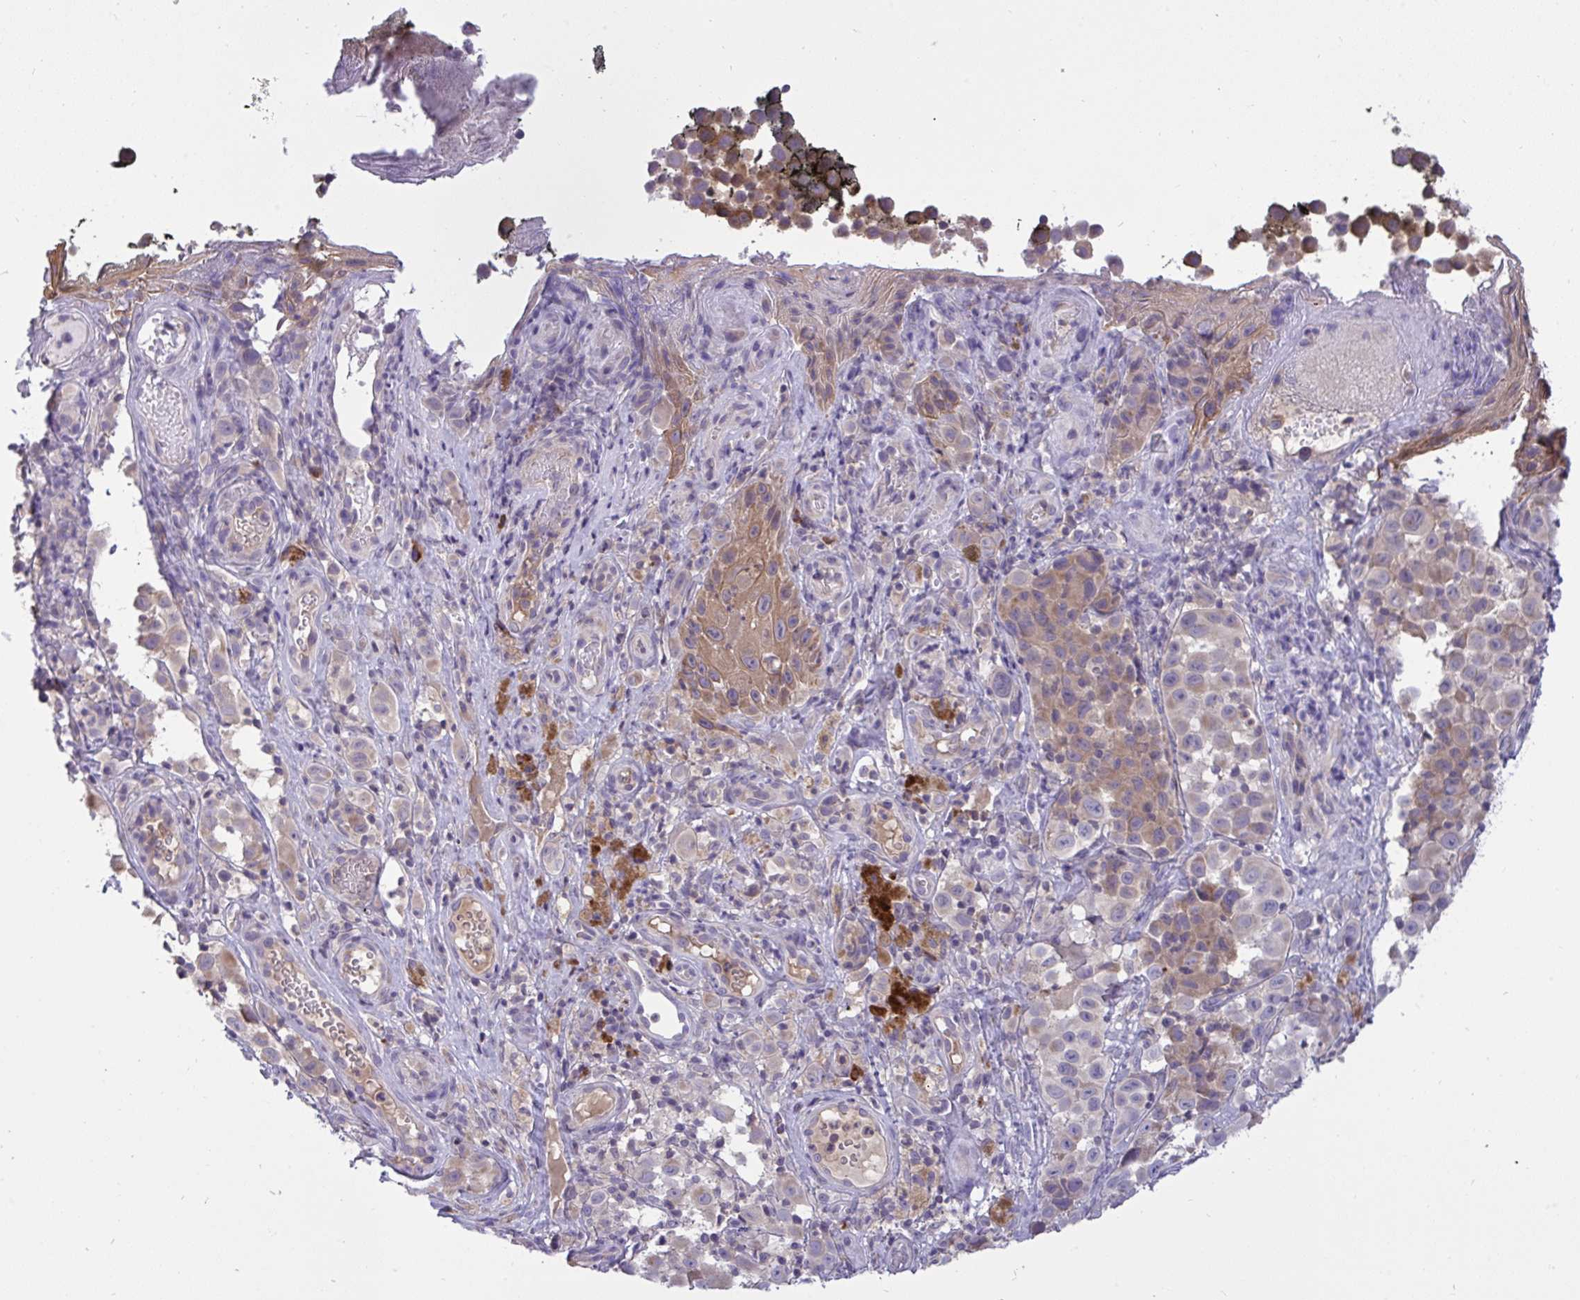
{"staining": {"intensity": "weak", "quantity": "<25%", "location": "cytoplasmic/membranous"}, "tissue": "melanoma", "cell_type": "Tumor cells", "image_type": "cancer", "snomed": [{"axis": "morphology", "description": "Malignant melanoma, NOS"}, {"axis": "topography", "description": "Skin"}], "caption": "A high-resolution micrograph shows immunohistochemistry (IHC) staining of melanoma, which demonstrates no significant staining in tumor cells.", "gene": "TMEM41A", "patient": {"sex": "male", "age": 64}}